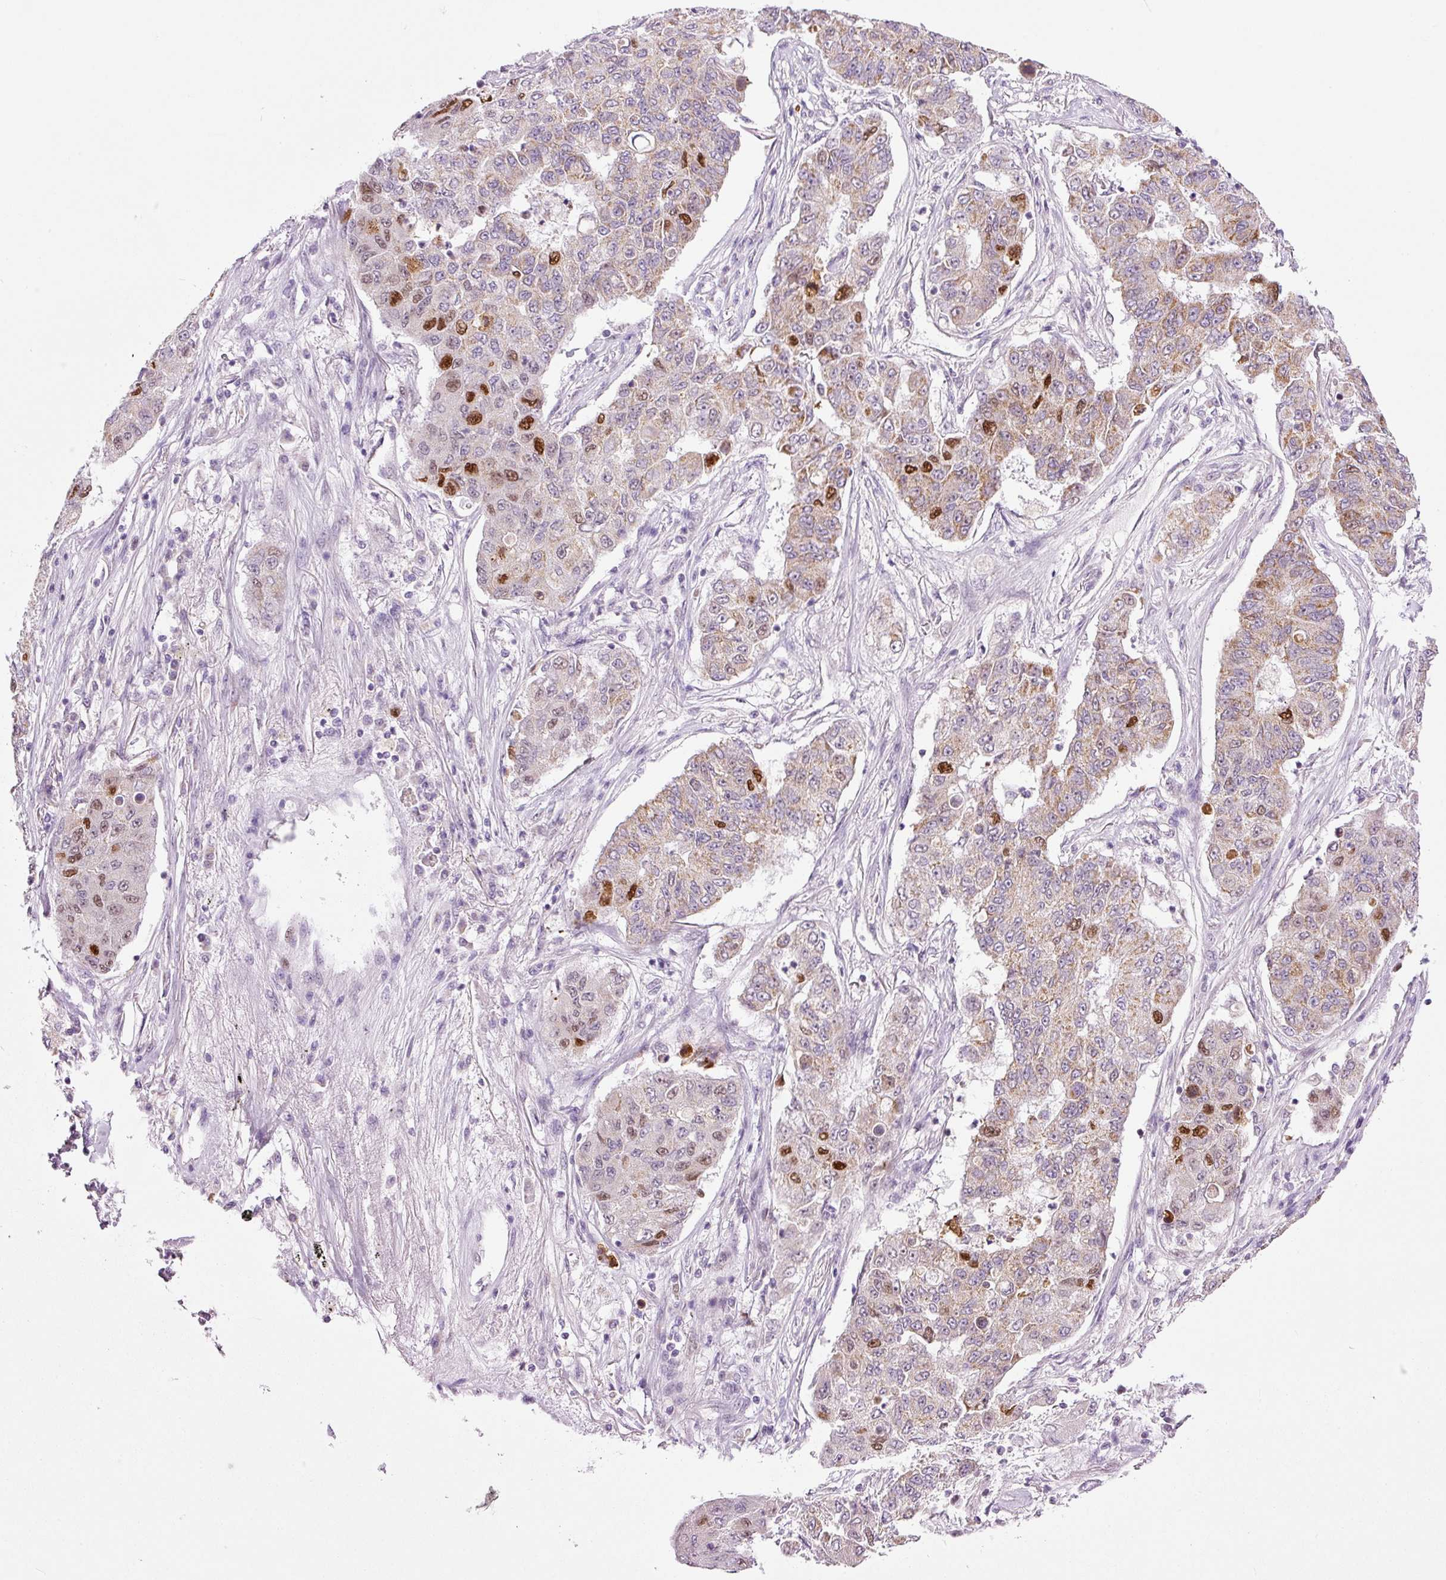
{"staining": {"intensity": "moderate", "quantity": "25%-75%", "location": "cytoplasmic/membranous,nuclear"}, "tissue": "lung cancer", "cell_type": "Tumor cells", "image_type": "cancer", "snomed": [{"axis": "morphology", "description": "Squamous cell carcinoma, NOS"}, {"axis": "topography", "description": "Lung"}], "caption": "Immunohistochemistry micrograph of lung cancer (squamous cell carcinoma) stained for a protein (brown), which shows medium levels of moderate cytoplasmic/membranous and nuclear staining in approximately 25%-75% of tumor cells.", "gene": "KPNA2", "patient": {"sex": "male", "age": 74}}